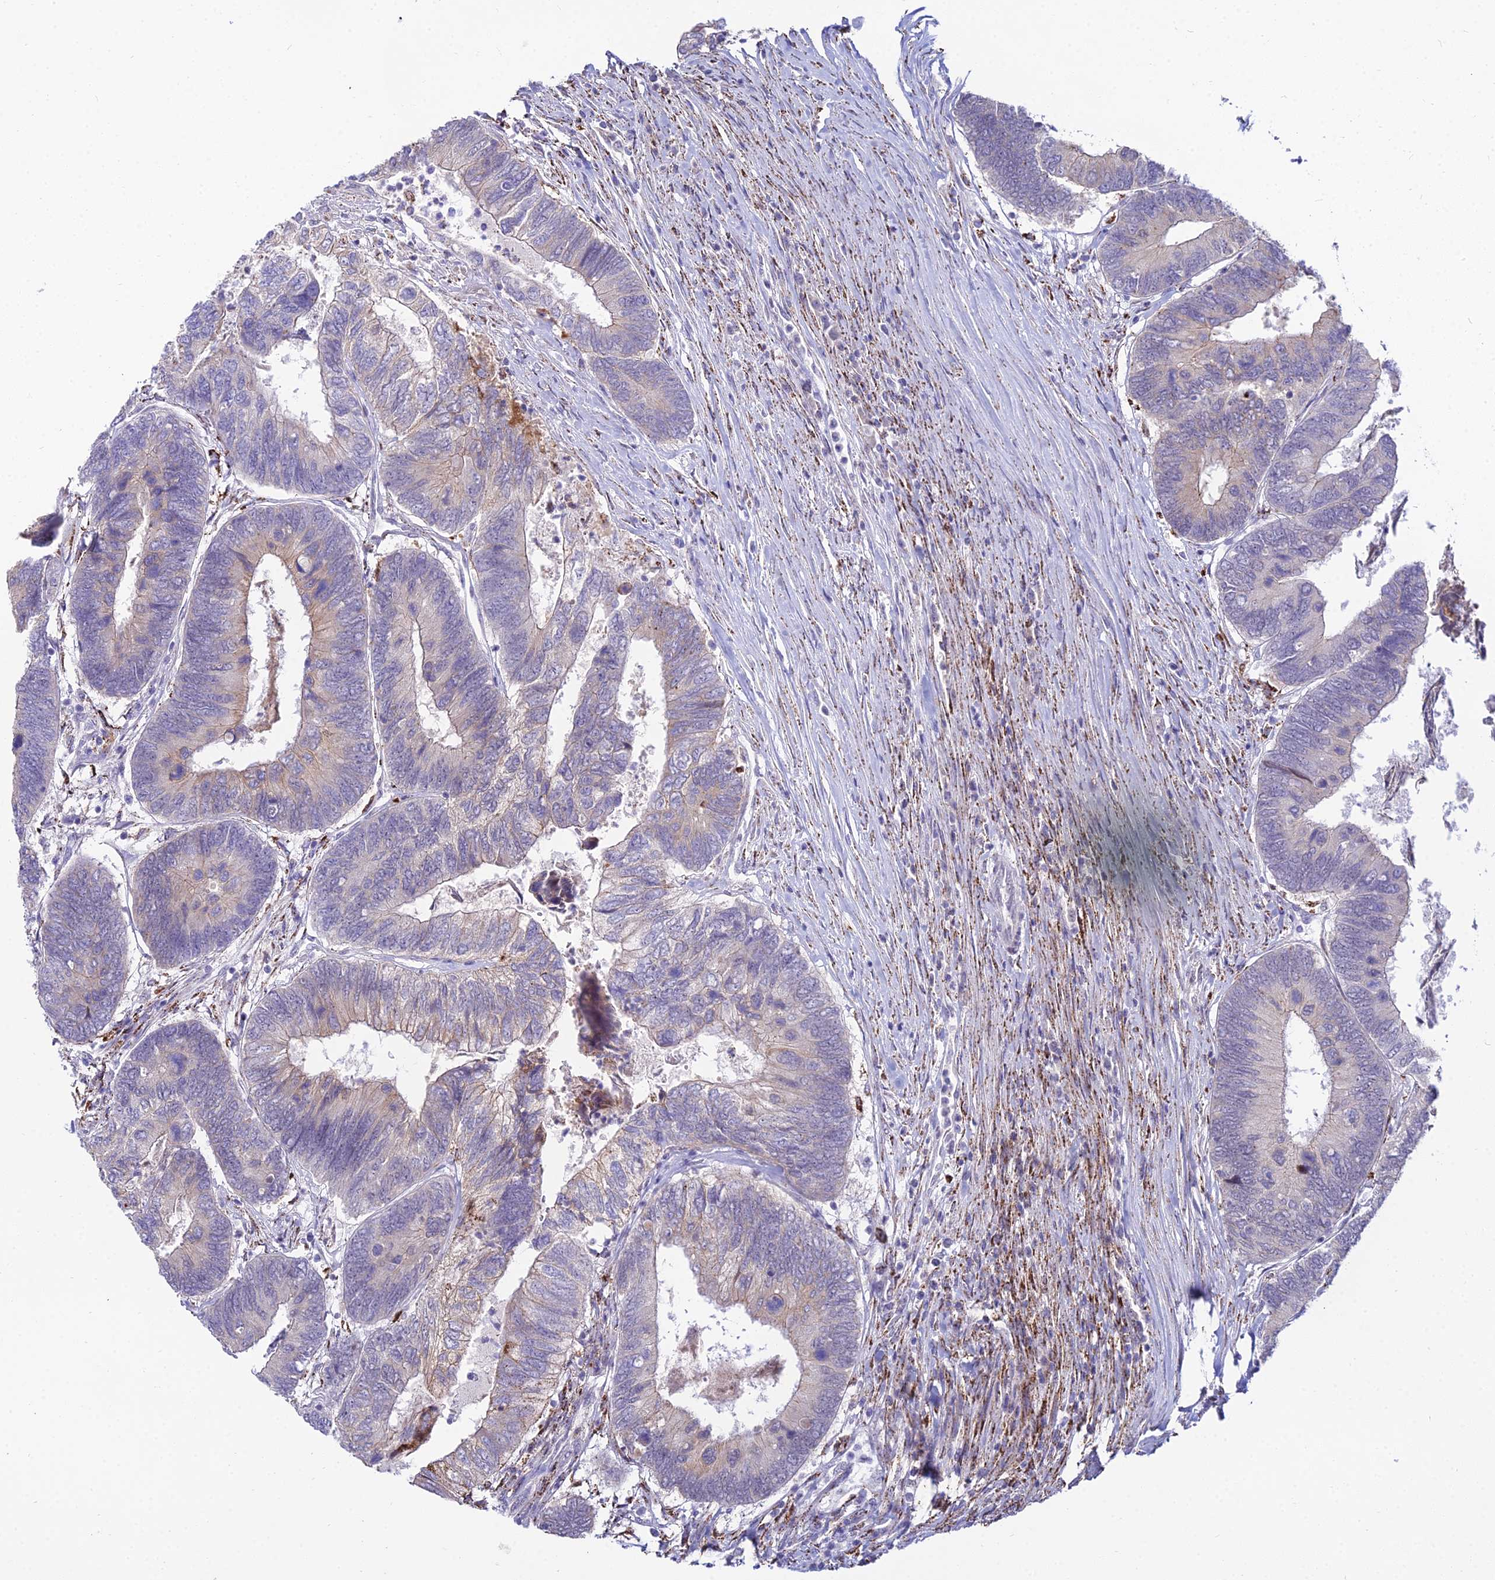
{"staining": {"intensity": "weak", "quantity": "<25%", "location": "cytoplasmic/membranous"}, "tissue": "colorectal cancer", "cell_type": "Tumor cells", "image_type": "cancer", "snomed": [{"axis": "morphology", "description": "Adenocarcinoma, NOS"}, {"axis": "topography", "description": "Colon"}], "caption": "There is no significant expression in tumor cells of colorectal adenocarcinoma.", "gene": "C6orf163", "patient": {"sex": "female", "age": 67}}